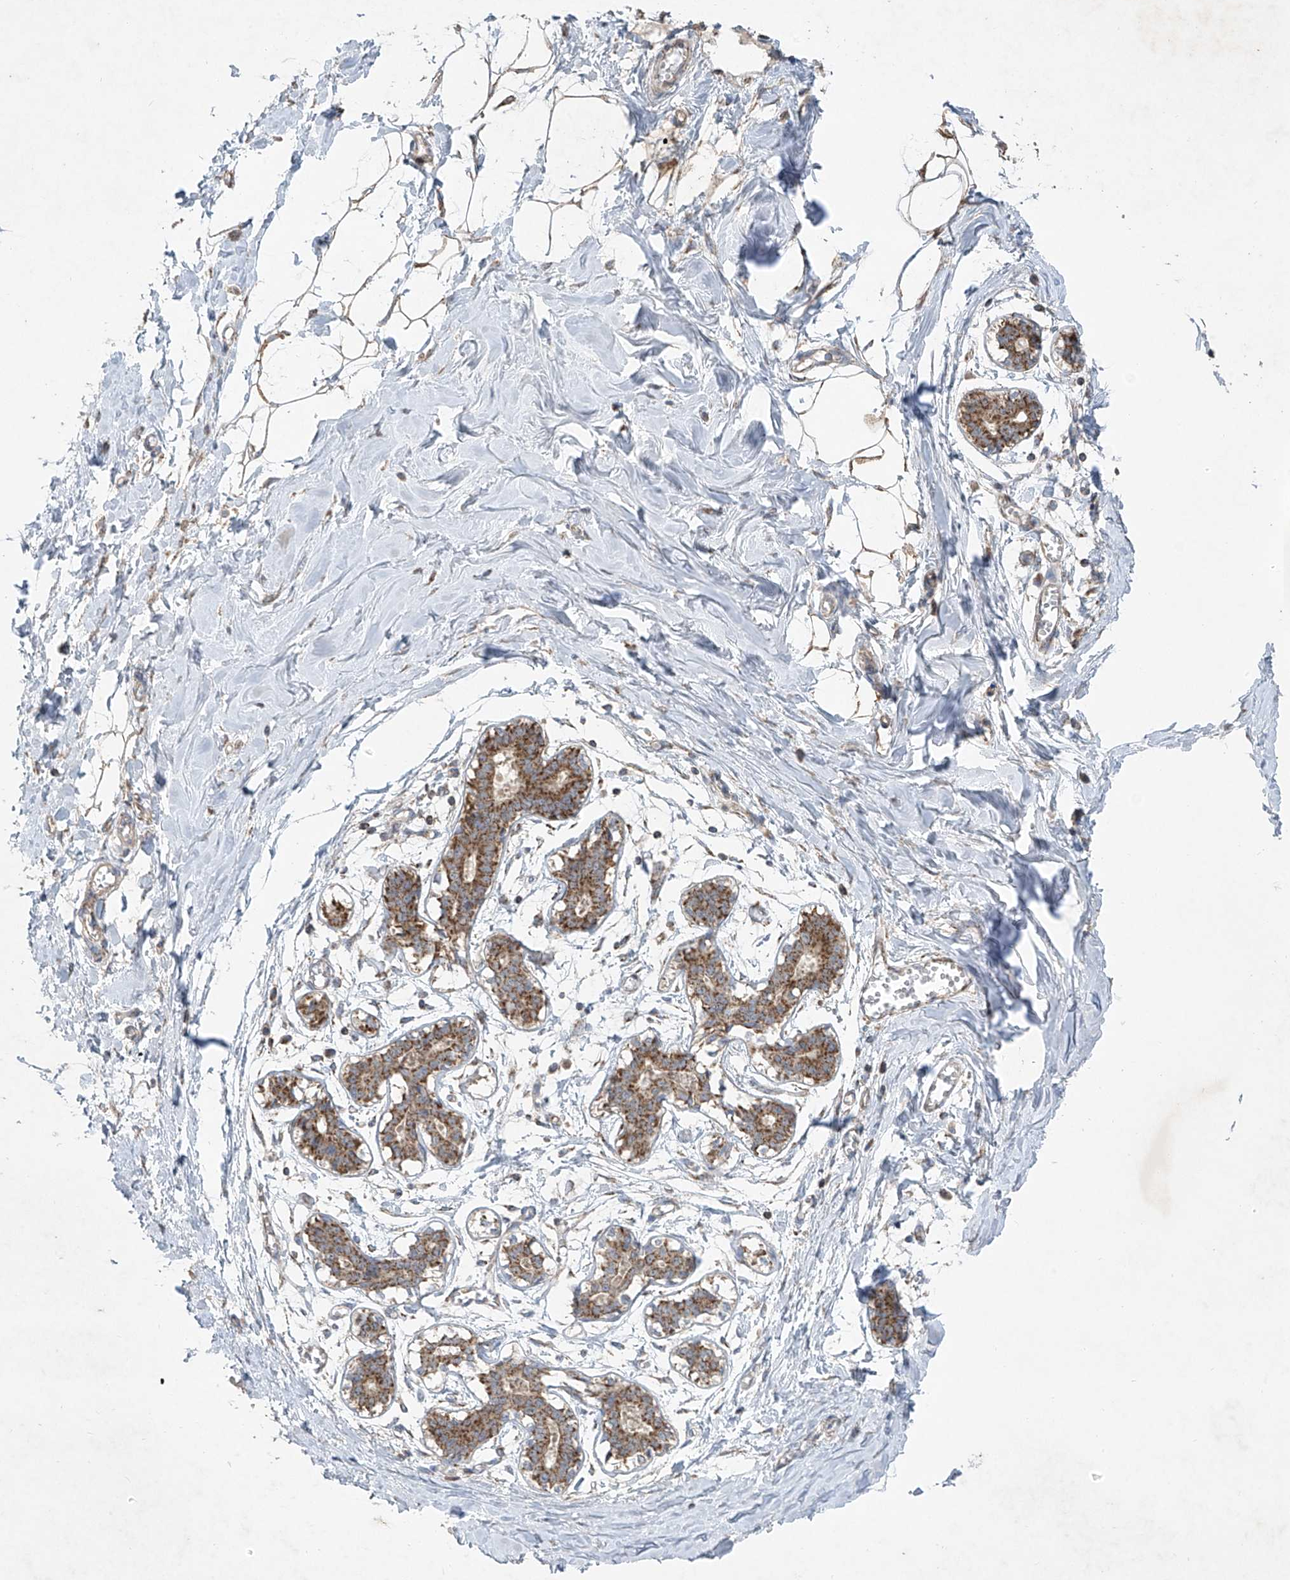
{"staining": {"intensity": "moderate", "quantity": ">75%", "location": "cytoplasmic/membranous"}, "tissue": "breast", "cell_type": "Adipocytes", "image_type": "normal", "snomed": [{"axis": "morphology", "description": "Normal tissue, NOS"}, {"axis": "topography", "description": "Breast"}], "caption": "Immunohistochemistry (IHC) of benign human breast displays medium levels of moderate cytoplasmic/membranous positivity in about >75% of adipocytes. The staining was performed using DAB, with brown indicating positive protein expression. Nuclei are stained blue with hematoxylin.", "gene": "UQCC1", "patient": {"sex": "female", "age": 27}}